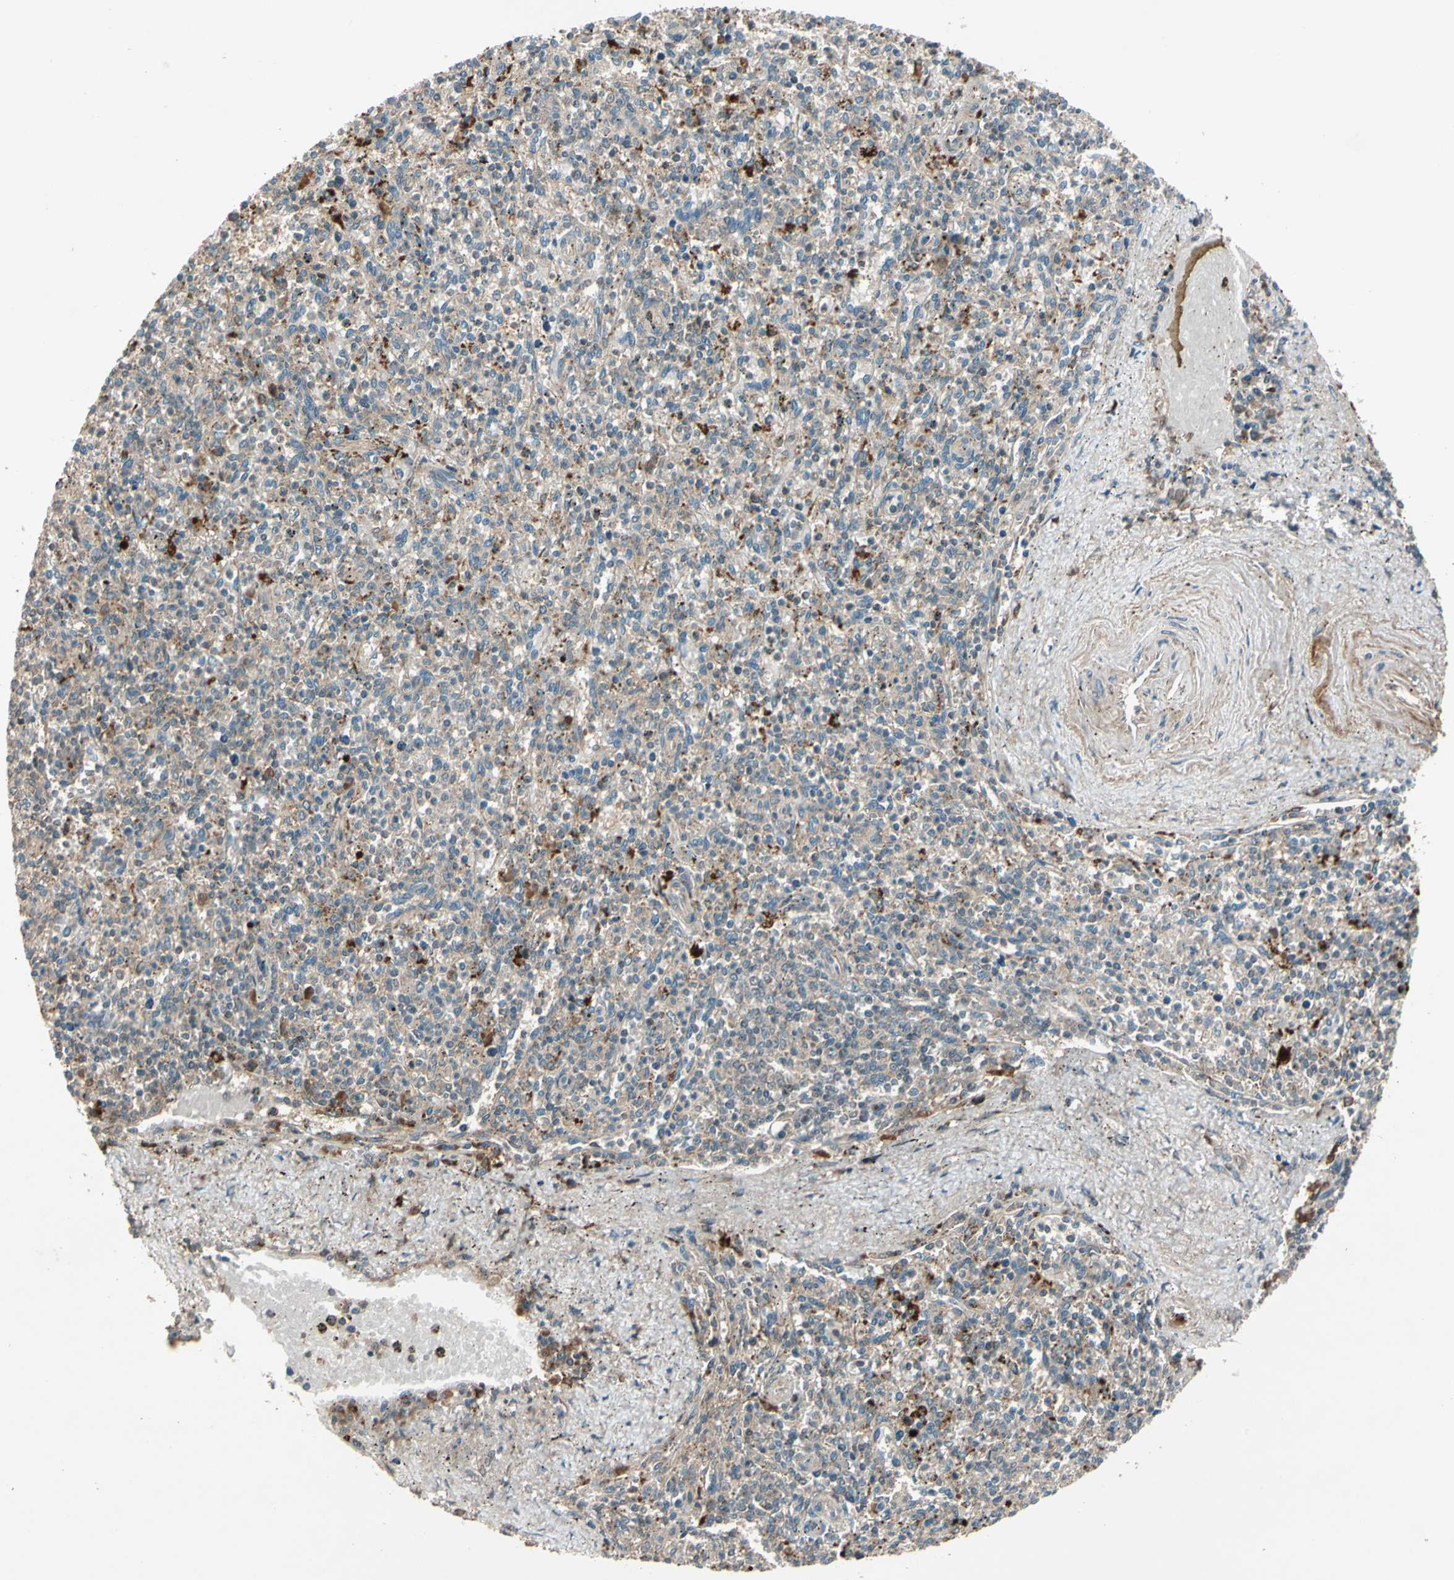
{"staining": {"intensity": "weak", "quantity": ">75%", "location": "cytoplasmic/membranous"}, "tissue": "spleen", "cell_type": "Cells in red pulp", "image_type": "normal", "snomed": [{"axis": "morphology", "description": "Normal tissue, NOS"}, {"axis": "topography", "description": "Spleen"}], "caption": "Weak cytoplasmic/membranous protein positivity is identified in about >75% of cells in red pulp in spleen.", "gene": "ACVR1C", "patient": {"sex": "male", "age": 72}}